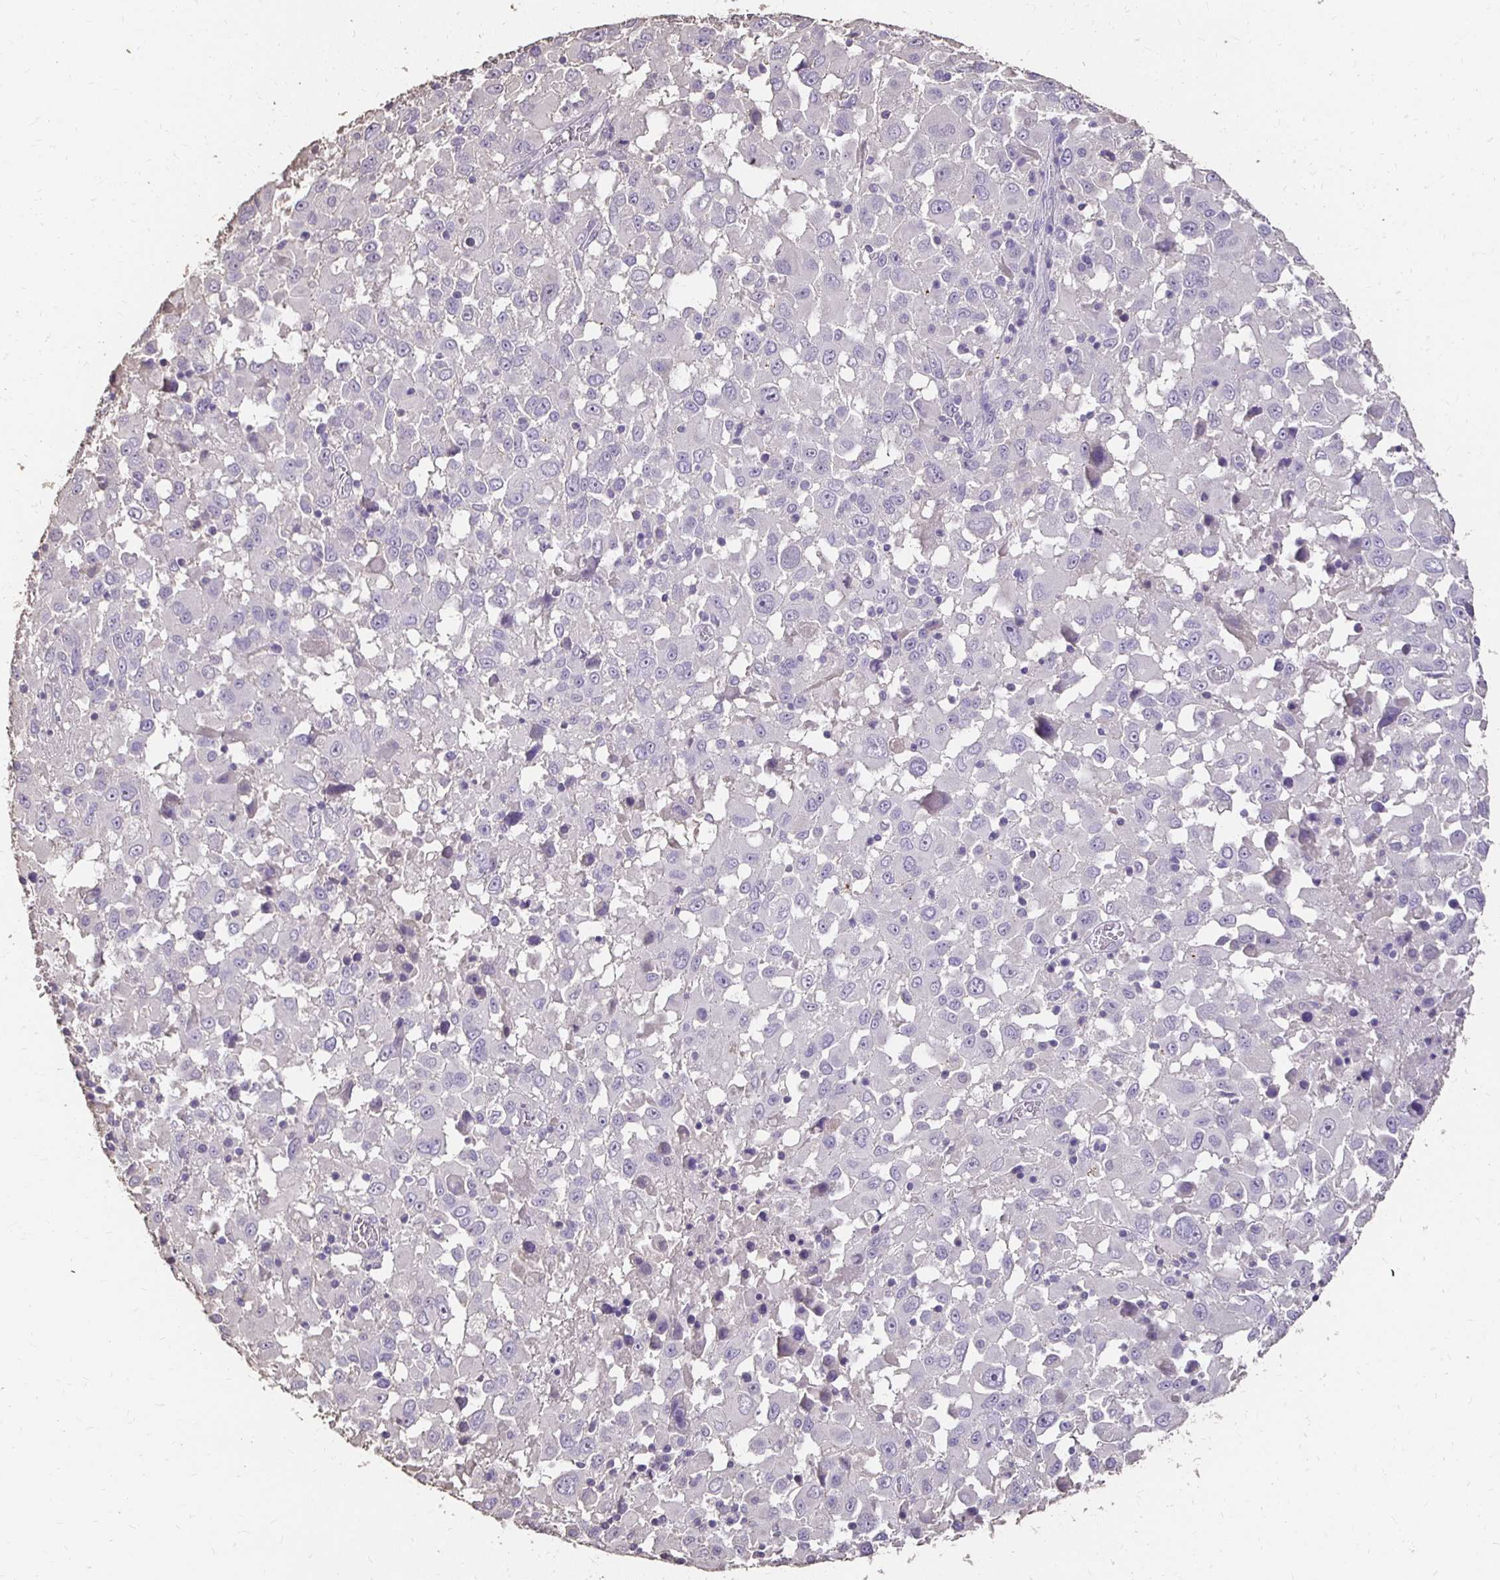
{"staining": {"intensity": "negative", "quantity": "none", "location": "none"}, "tissue": "melanoma", "cell_type": "Tumor cells", "image_type": "cancer", "snomed": [{"axis": "morphology", "description": "Malignant melanoma, Metastatic site"}, {"axis": "topography", "description": "Soft tissue"}], "caption": "Histopathology image shows no protein expression in tumor cells of melanoma tissue.", "gene": "UGT1A6", "patient": {"sex": "male", "age": 50}}